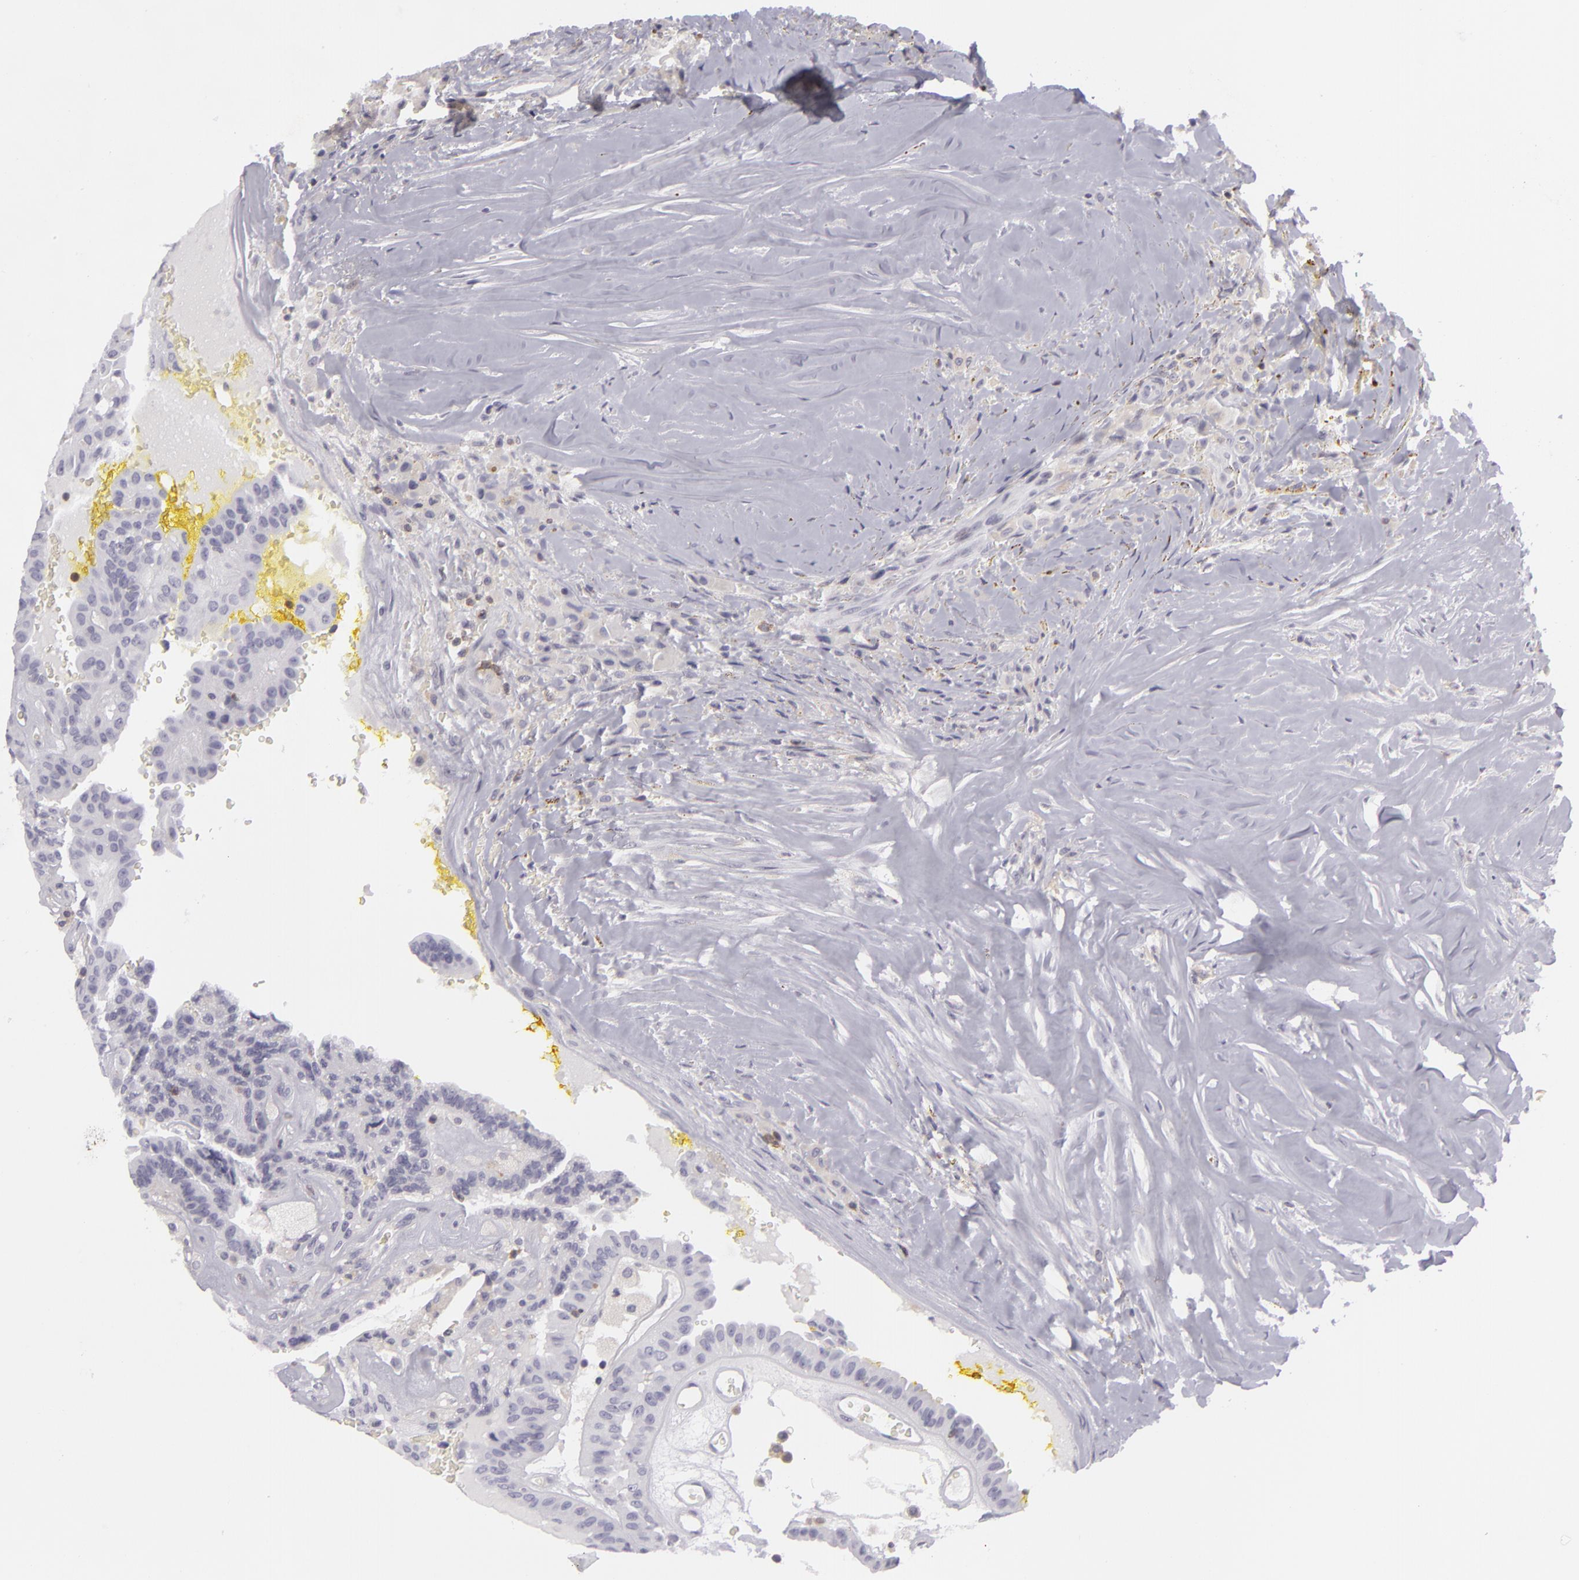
{"staining": {"intensity": "negative", "quantity": "none", "location": "none"}, "tissue": "thyroid cancer", "cell_type": "Tumor cells", "image_type": "cancer", "snomed": [{"axis": "morphology", "description": "Papillary adenocarcinoma, NOS"}, {"axis": "topography", "description": "Thyroid gland"}], "caption": "There is no significant positivity in tumor cells of thyroid papillary adenocarcinoma. Brightfield microscopy of immunohistochemistry stained with DAB (3,3'-diaminobenzidine) (brown) and hematoxylin (blue), captured at high magnification.", "gene": "KCNAB2", "patient": {"sex": "male", "age": 87}}